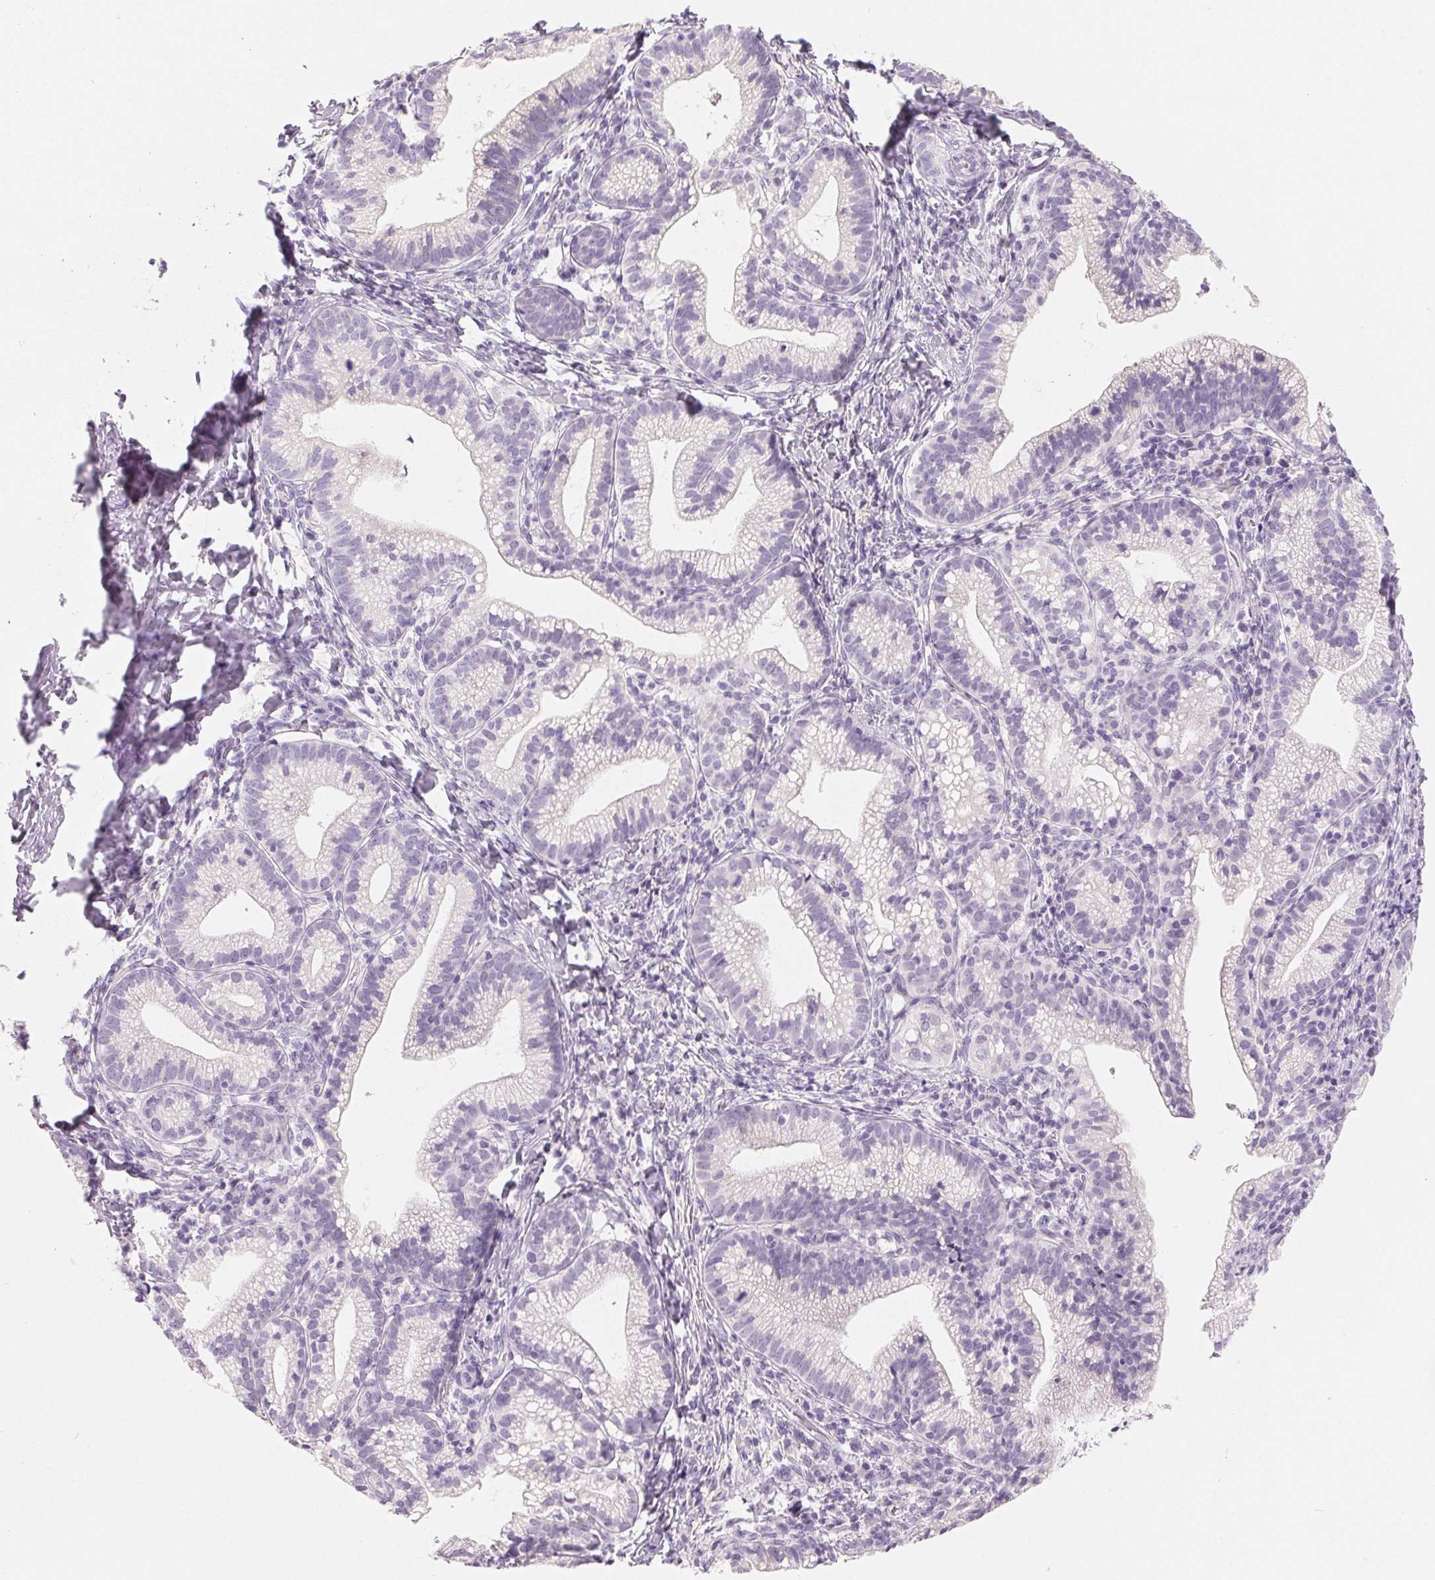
{"staining": {"intensity": "negative", "quantity": "none", "location": "none"}, "tissue": "cervical cancer", "cell_type": "Tumor cells", "image_type": "cancer", "snomed": [{"axis": "morphology", "description": "Normal tissue, NOS"}, {"axis": "morphology", "description": "Adenocarcinoma, NOS"}, {"axis": "topography", "description": "Cervix"}], "caption": "A micrograph of human adenocarcinoma (cervical) is negative for staining in tumor cells.", "gene": "SPACA5B", "patient": {"sex": "female", "age": 44}}